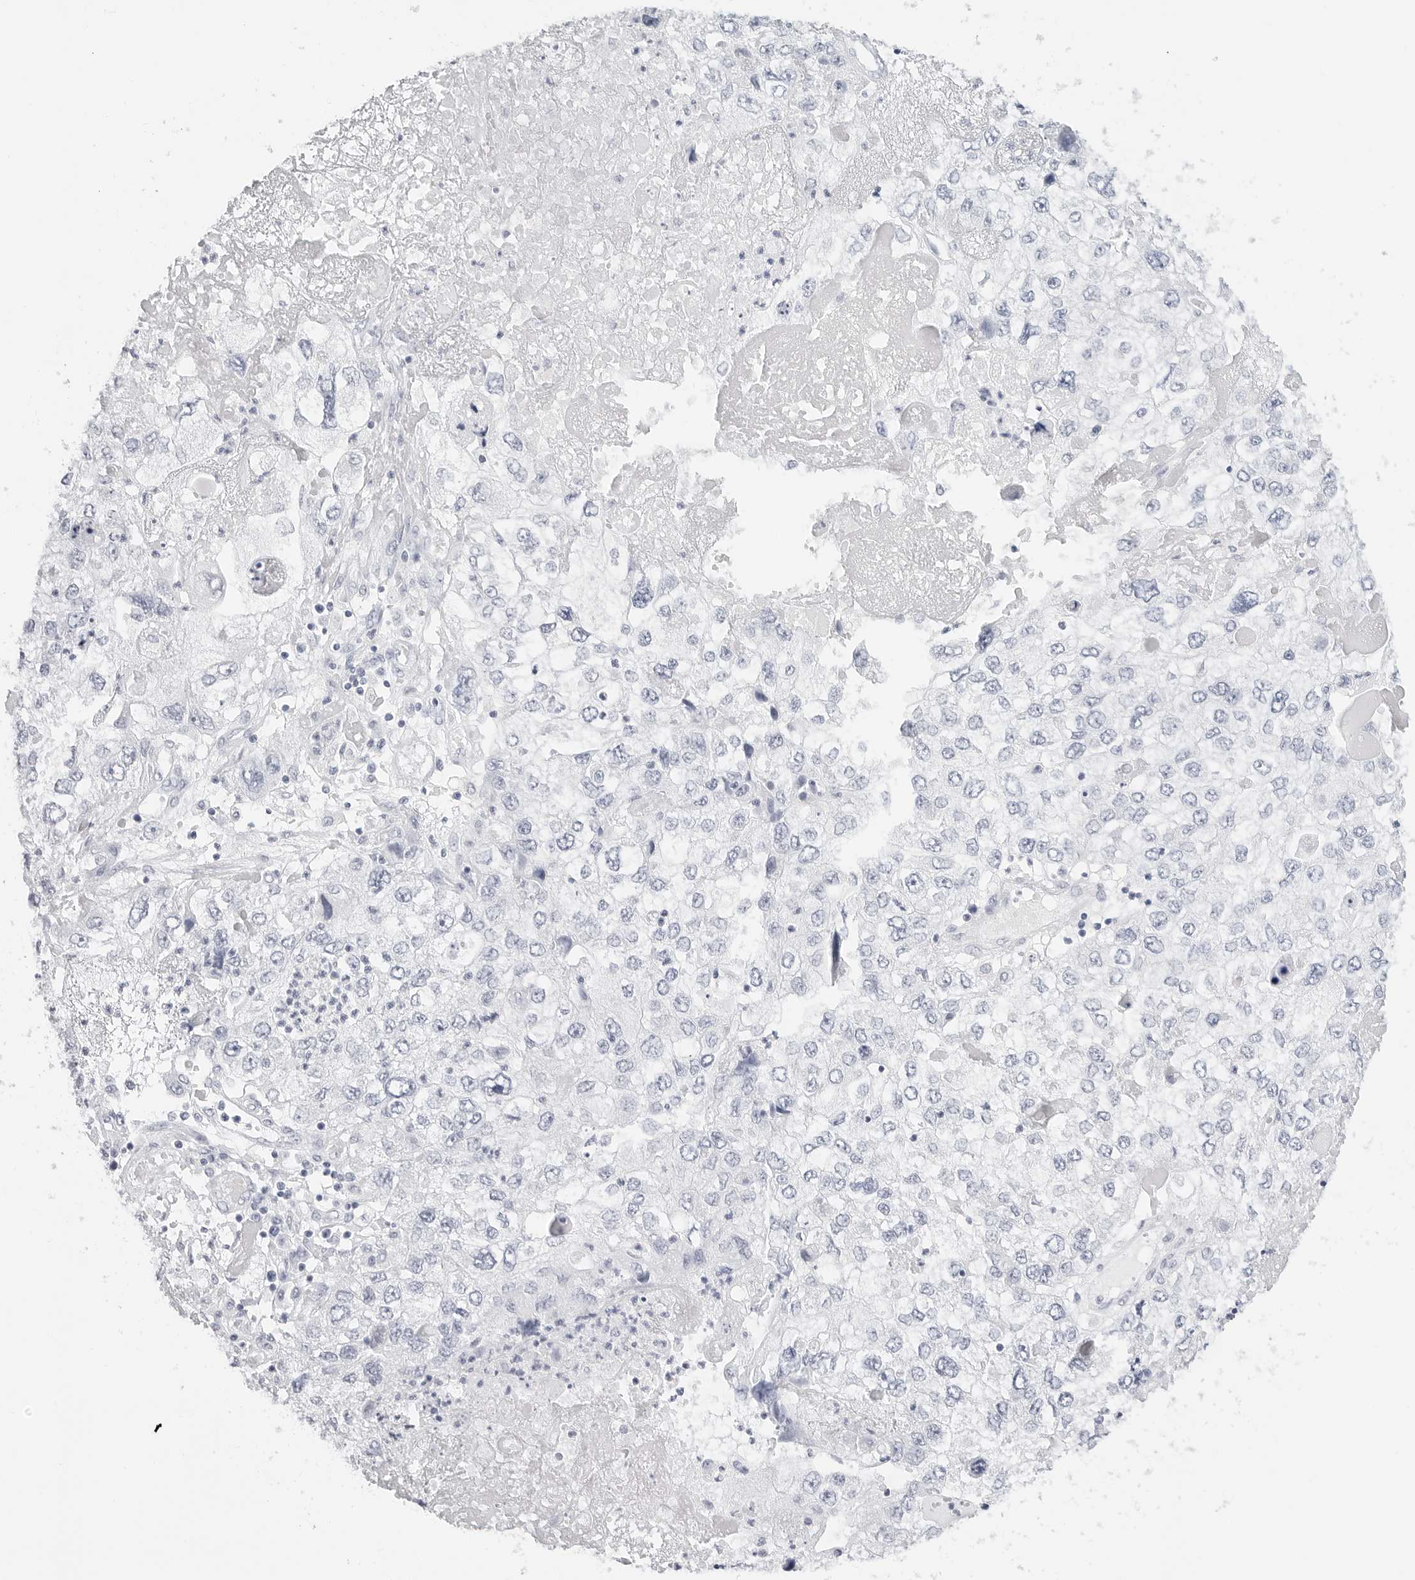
{"staining": {"intensity": "negative", "quantity": "none", "location": "none"}, "tissue": "endometrial cancer", "cell_type": "Tumor cells", "image_type": "cancer", "snomed": [{"axis": "morphology", "description": "Adenocarcinoma, NOS"}, {"axis": "topography", "description": "Endometrium"}], "caption": "A high-resolution photomicrograph shows immunohistochemistry (IHC) staining of endometrial cancer, which shows no significant staining in tumor cells.", "gene": "TFF2", "patient": {"sex": "female", "age": 49}}